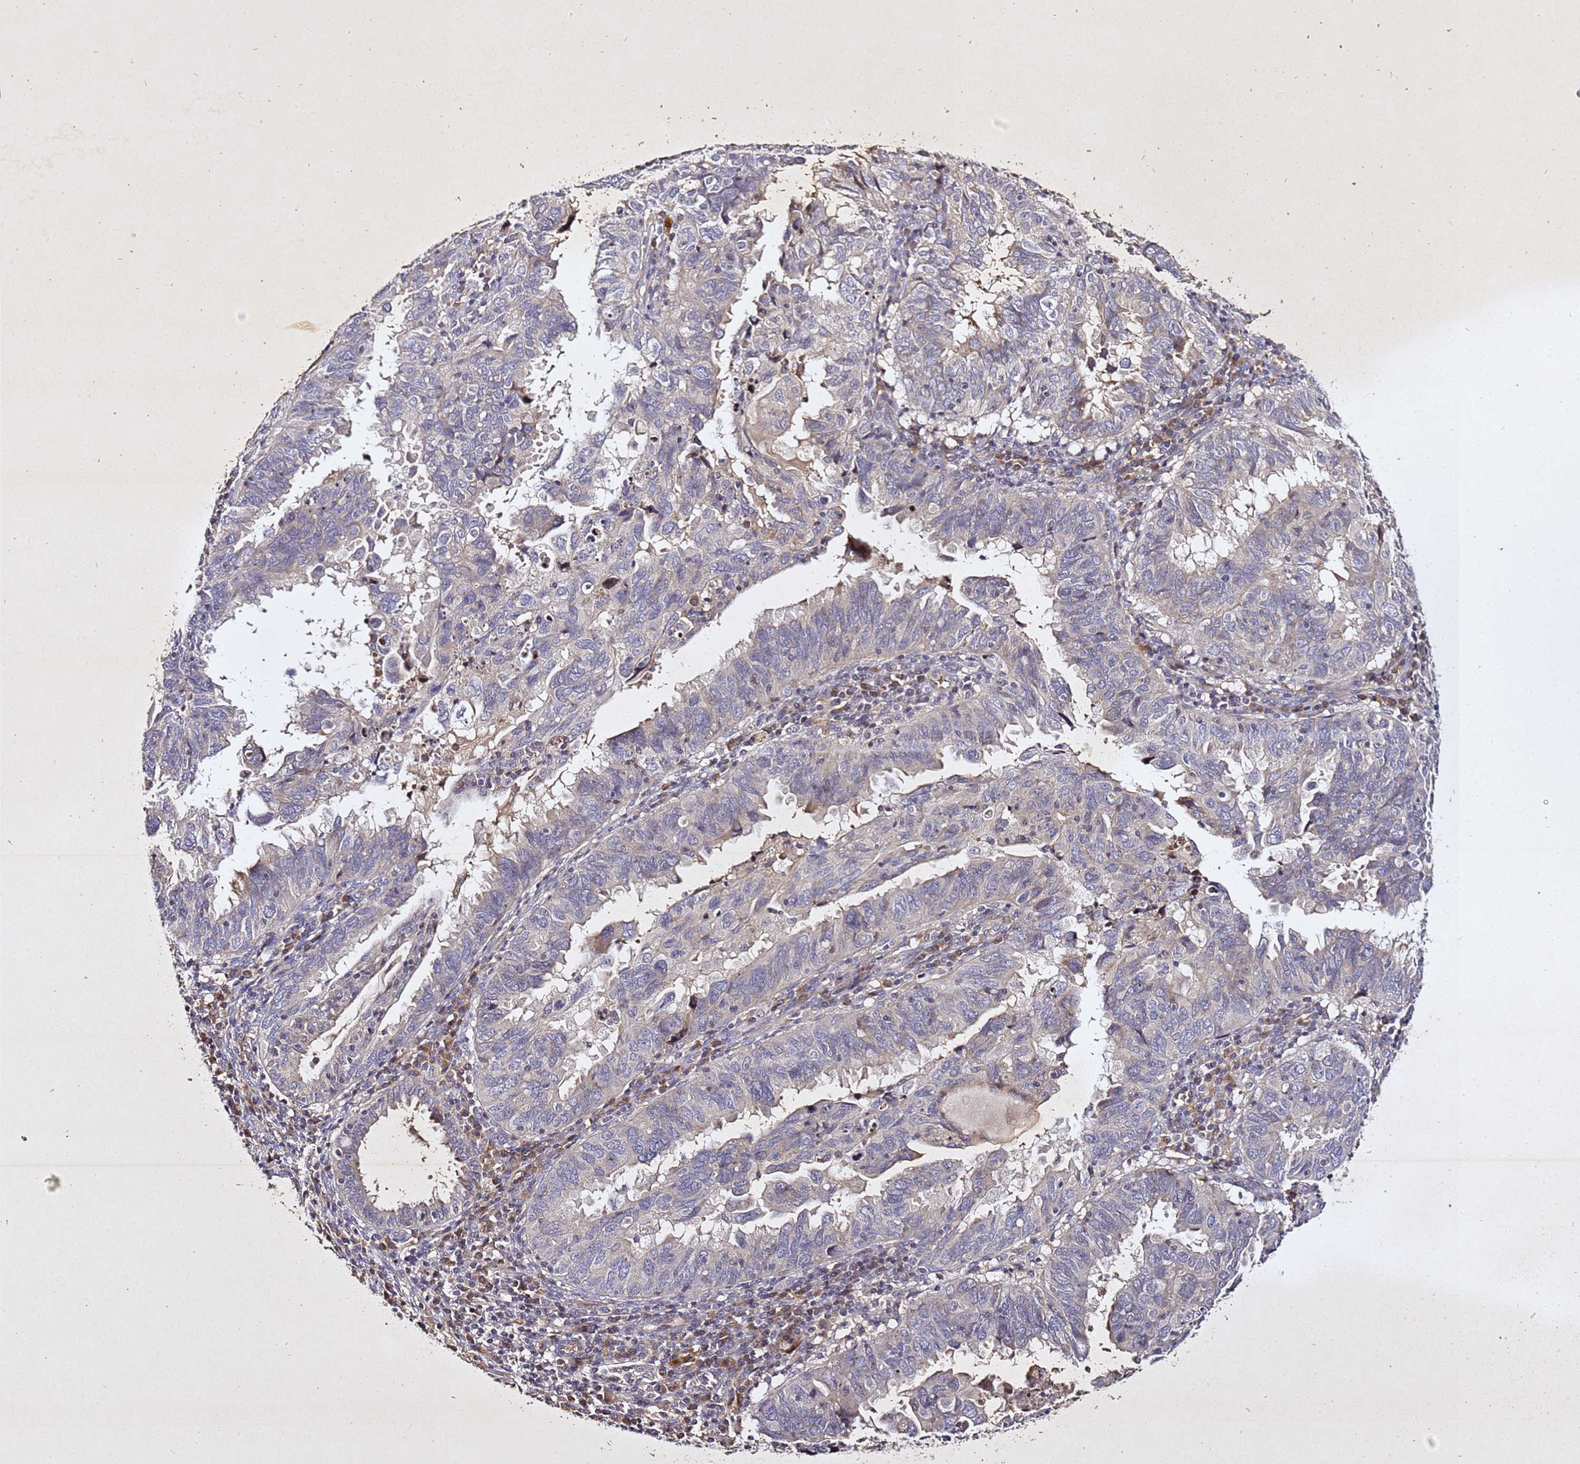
{"staining": {"intensity": "weak", "quantity": "25%-75%", "location": "cytoplasmic/membranous"}, "tissue": "endometrial cancer", "cell_type": "Tumor cells", "image_type": "cancer", "snomed": [{"axis": "morphology", "description": "Adenocarcinoma, NOS"}, {"axis": "topography", "description": "Uterus"}], "caption": "A brown stain shows weak cytoplasmic/membranous staining of a protein in human endometrial adenocarcinoma tumor cells. (Stains: DAB (3,3'-diaminobenzidine) in brown, nuclei in blue, Microscopy: brightfield microscopy at high magnification).", "gene": "SV2B", "patient": {"sex": "female", "age": 77}}